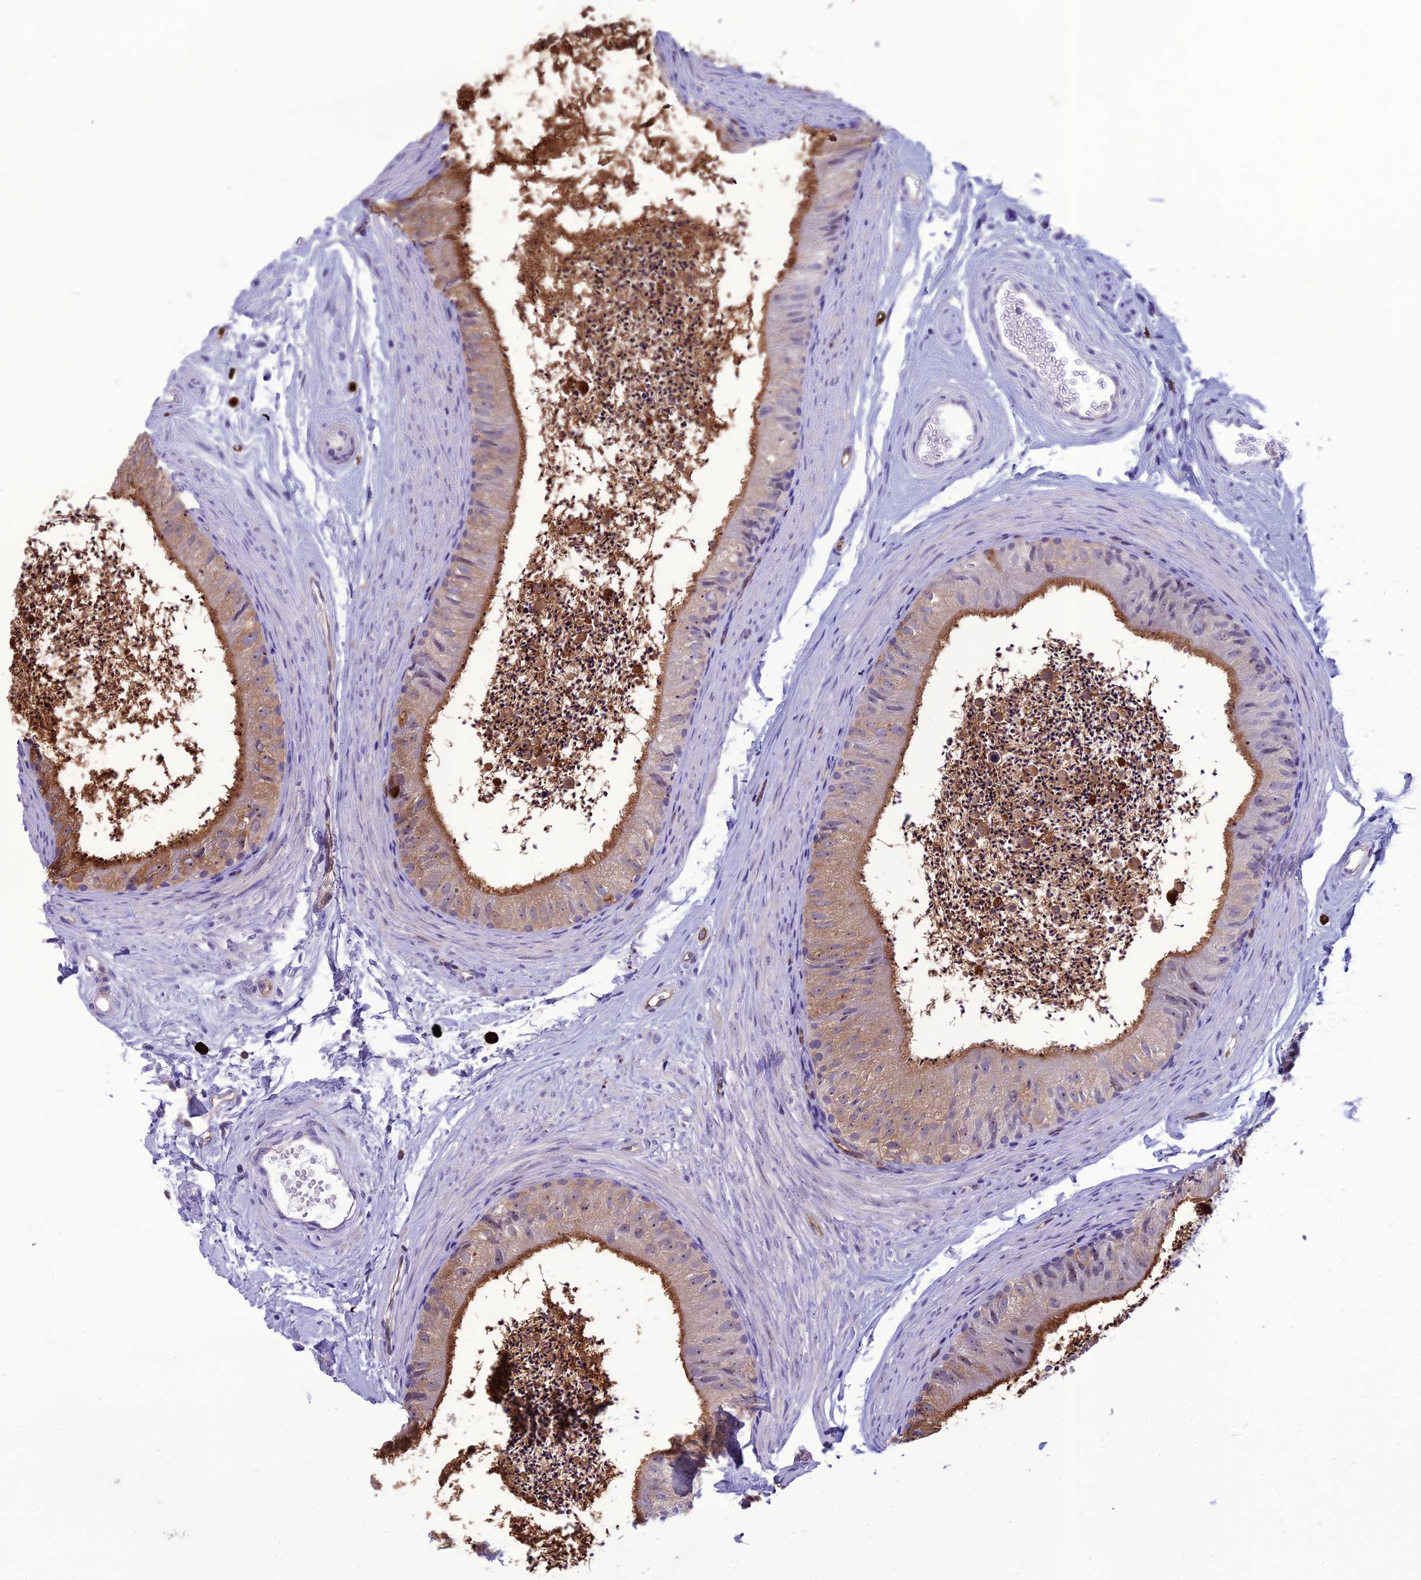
{"staining": {"intensity": "moderate", "quantity": "<25%", "location": "cytoplasmic/membranous"}, "tissue": "epididymis", "cell_type": "Glandular cells", "image_type": "normal", "snomed": [{"axis": "morphology", "description": "Normal tissue, NOS"}, {"axis": "topography", "description": "Epididymis"}], "caption": "Normal epididymis displays moderate cytoplasmic/membranous expression in about <25% of glandular cells.", "gene": "BBS7", "patient": {"sex": "male", "age": 56}}